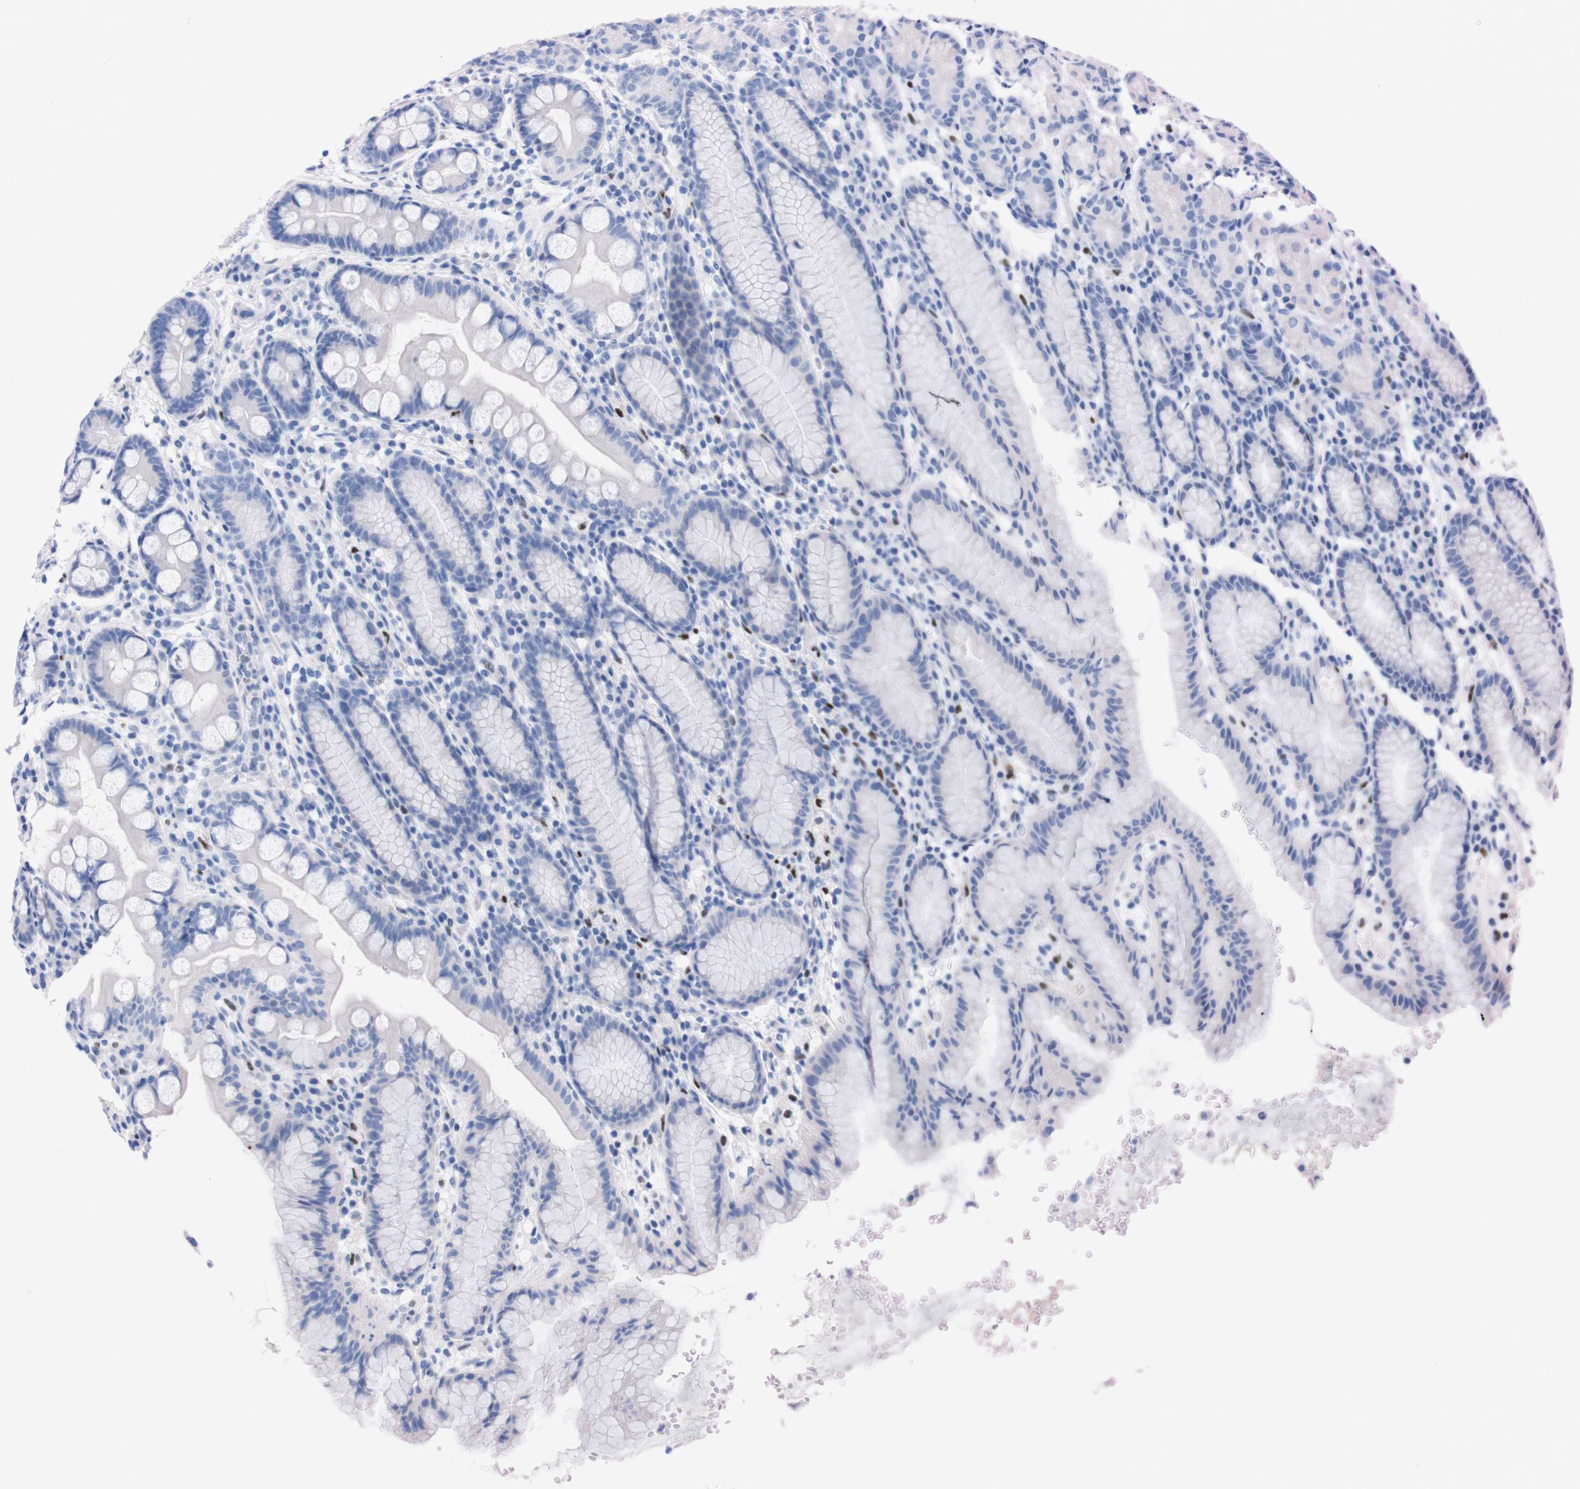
{"staining": {"intensity": "negative", "quantity": "none", "location": "none"}, "tissue": "stomach", "cell_type": "Glandular cells", "image_type": "normal", "snomed": [{"axis": "morphology", "description": "Normal tissue, NOS"}, {"axis": "topography", "description": "Stomach, lower"}], "caption": "Immunohistochemistry micrograph of benign stomach stained for a protein (brown), which exhibits no expression in glandular cells.", "gene": "P2RY12", "patient": {"sex": "male", "age": 52}}